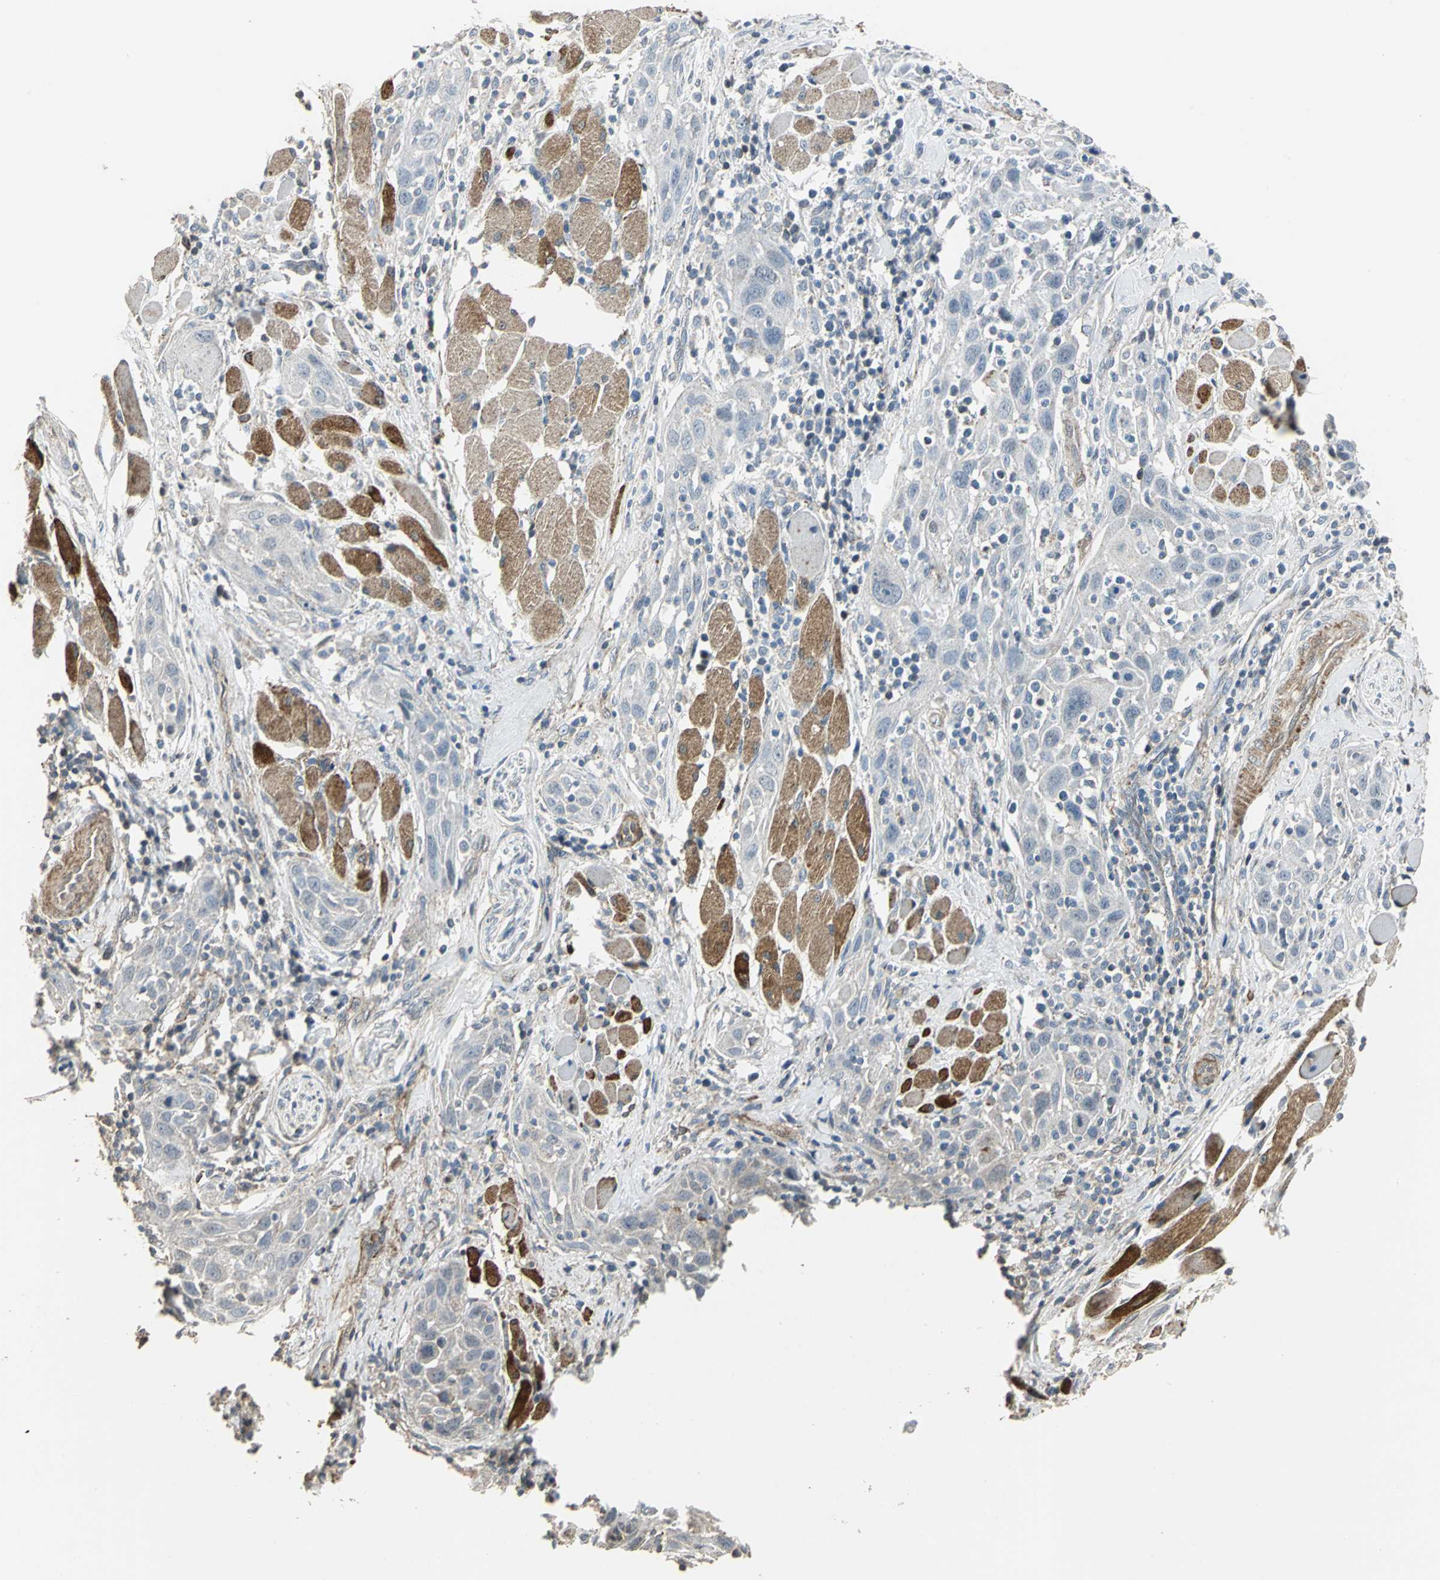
{"staining": {"intensity": "negative", "quantity": "none", "location": "none"}, "tissue": "head and neck cancer", "cell_type": "Tumor cells", "image_type": "cancer", "snomed": [{"axis": "morphology", "description": "Squamous cell carcinoma, NOS"}, {"axis": "topography", "description": "Oral tissue"}, {"axis": "topography", "description": "Head-Neck"}], "caption": "Histopathology image shows no significant protein expression in tumor cells of squamous cell carcinoma (head and neck).", "gene": "DNAJB4", "patient": {"sex": "female", "age": 50}}